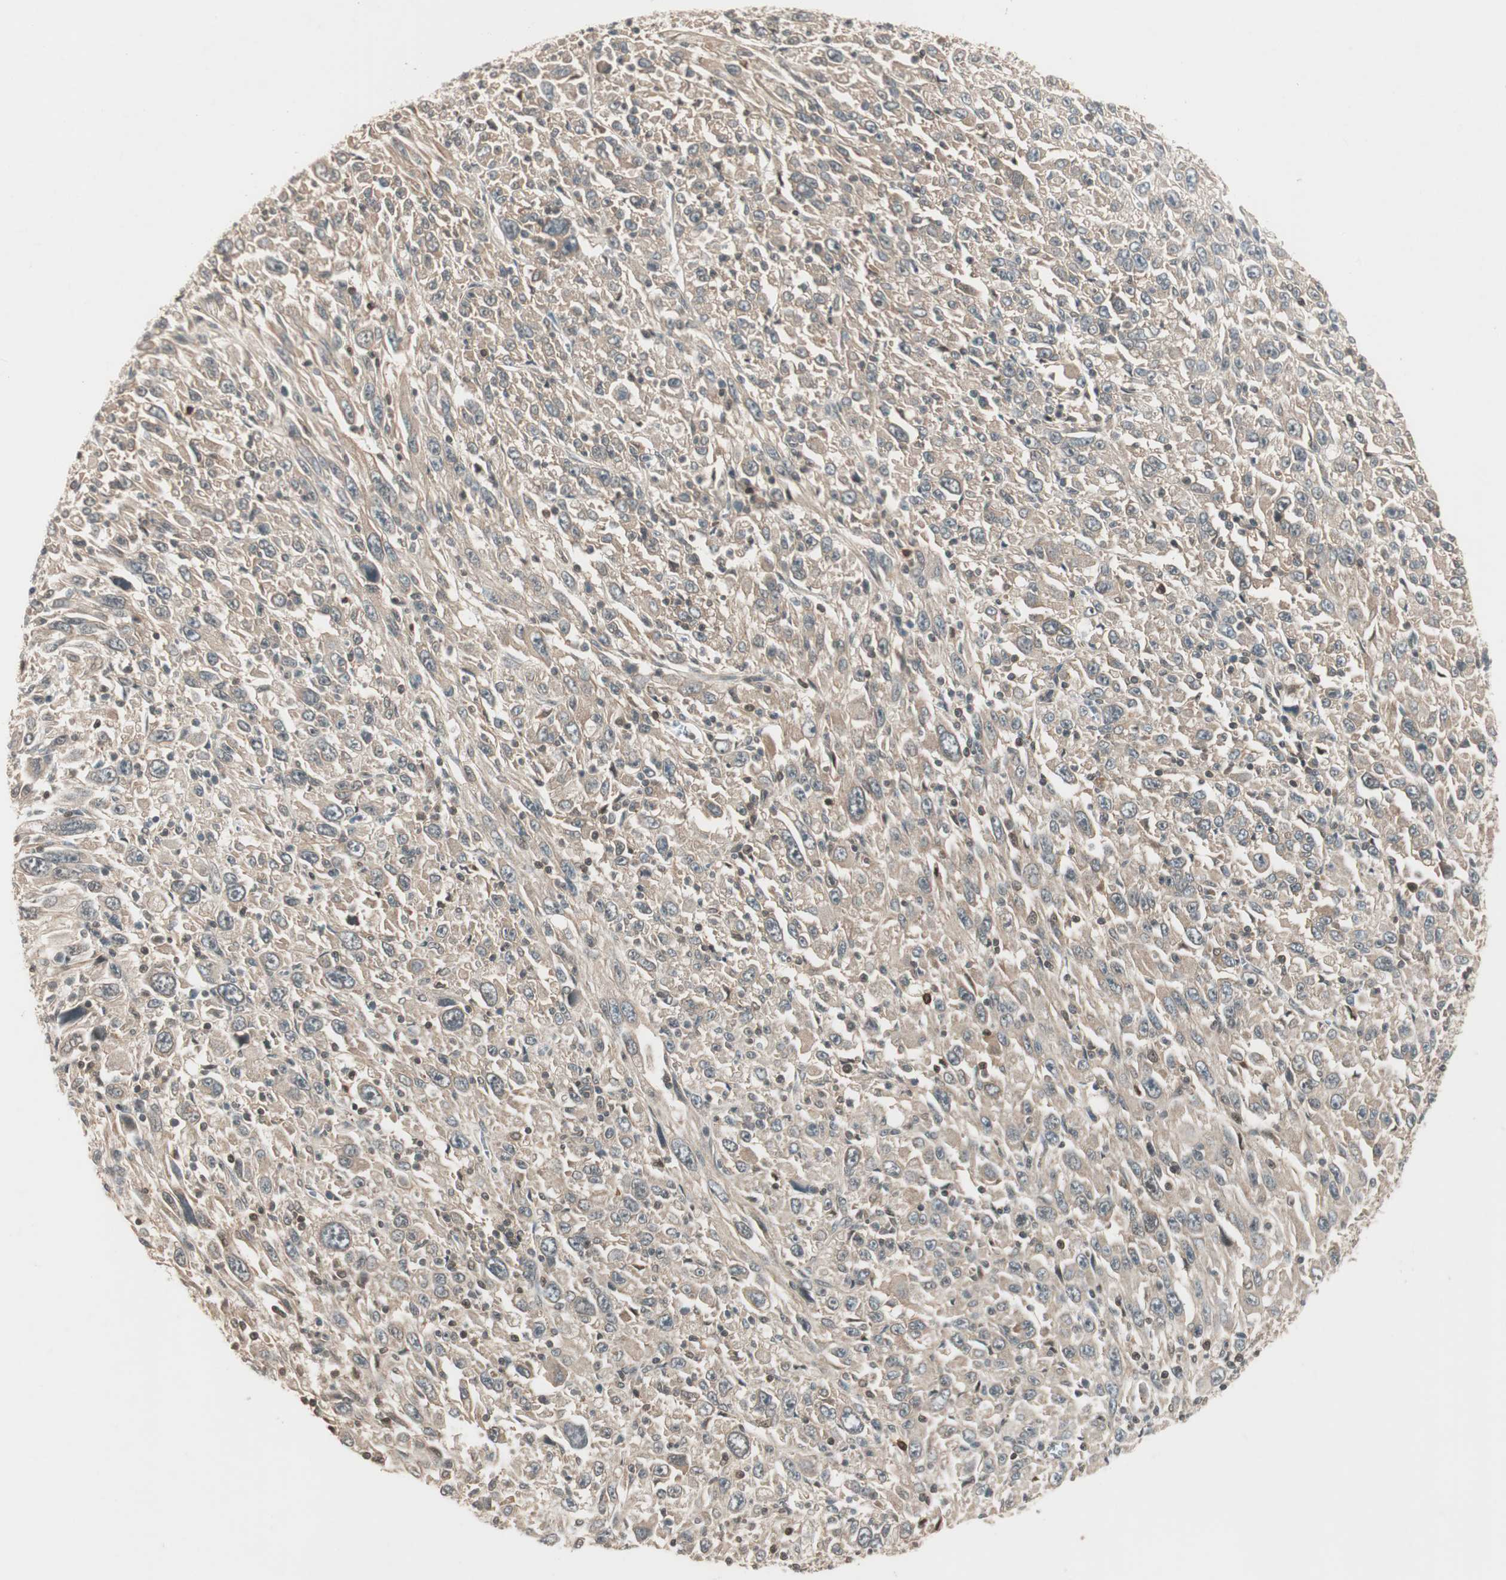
{"staining": {"intensity": "weak", "quantity": ">75%", "location": "cytoplasmic/membranous"}, "tissue": "melanoma", "cell_type": "Tumor cells", "image_type": "cancer", "snomed": [{"axis": "morphology", "description": "Malignant melanoma, Metastatic site"}, {"axis": "topography", "description": "Skin"}], "caption": "Immunohistochemistry (IHC) (DAB (3,3'-diaminobenzidine)) staining of human melanoma shows weak cytoplasmic/membranous protein positivity in approximately >75% of tumor cells.", "gene": "CNOT4", "patient": {"sex": "female", "age": 56}}